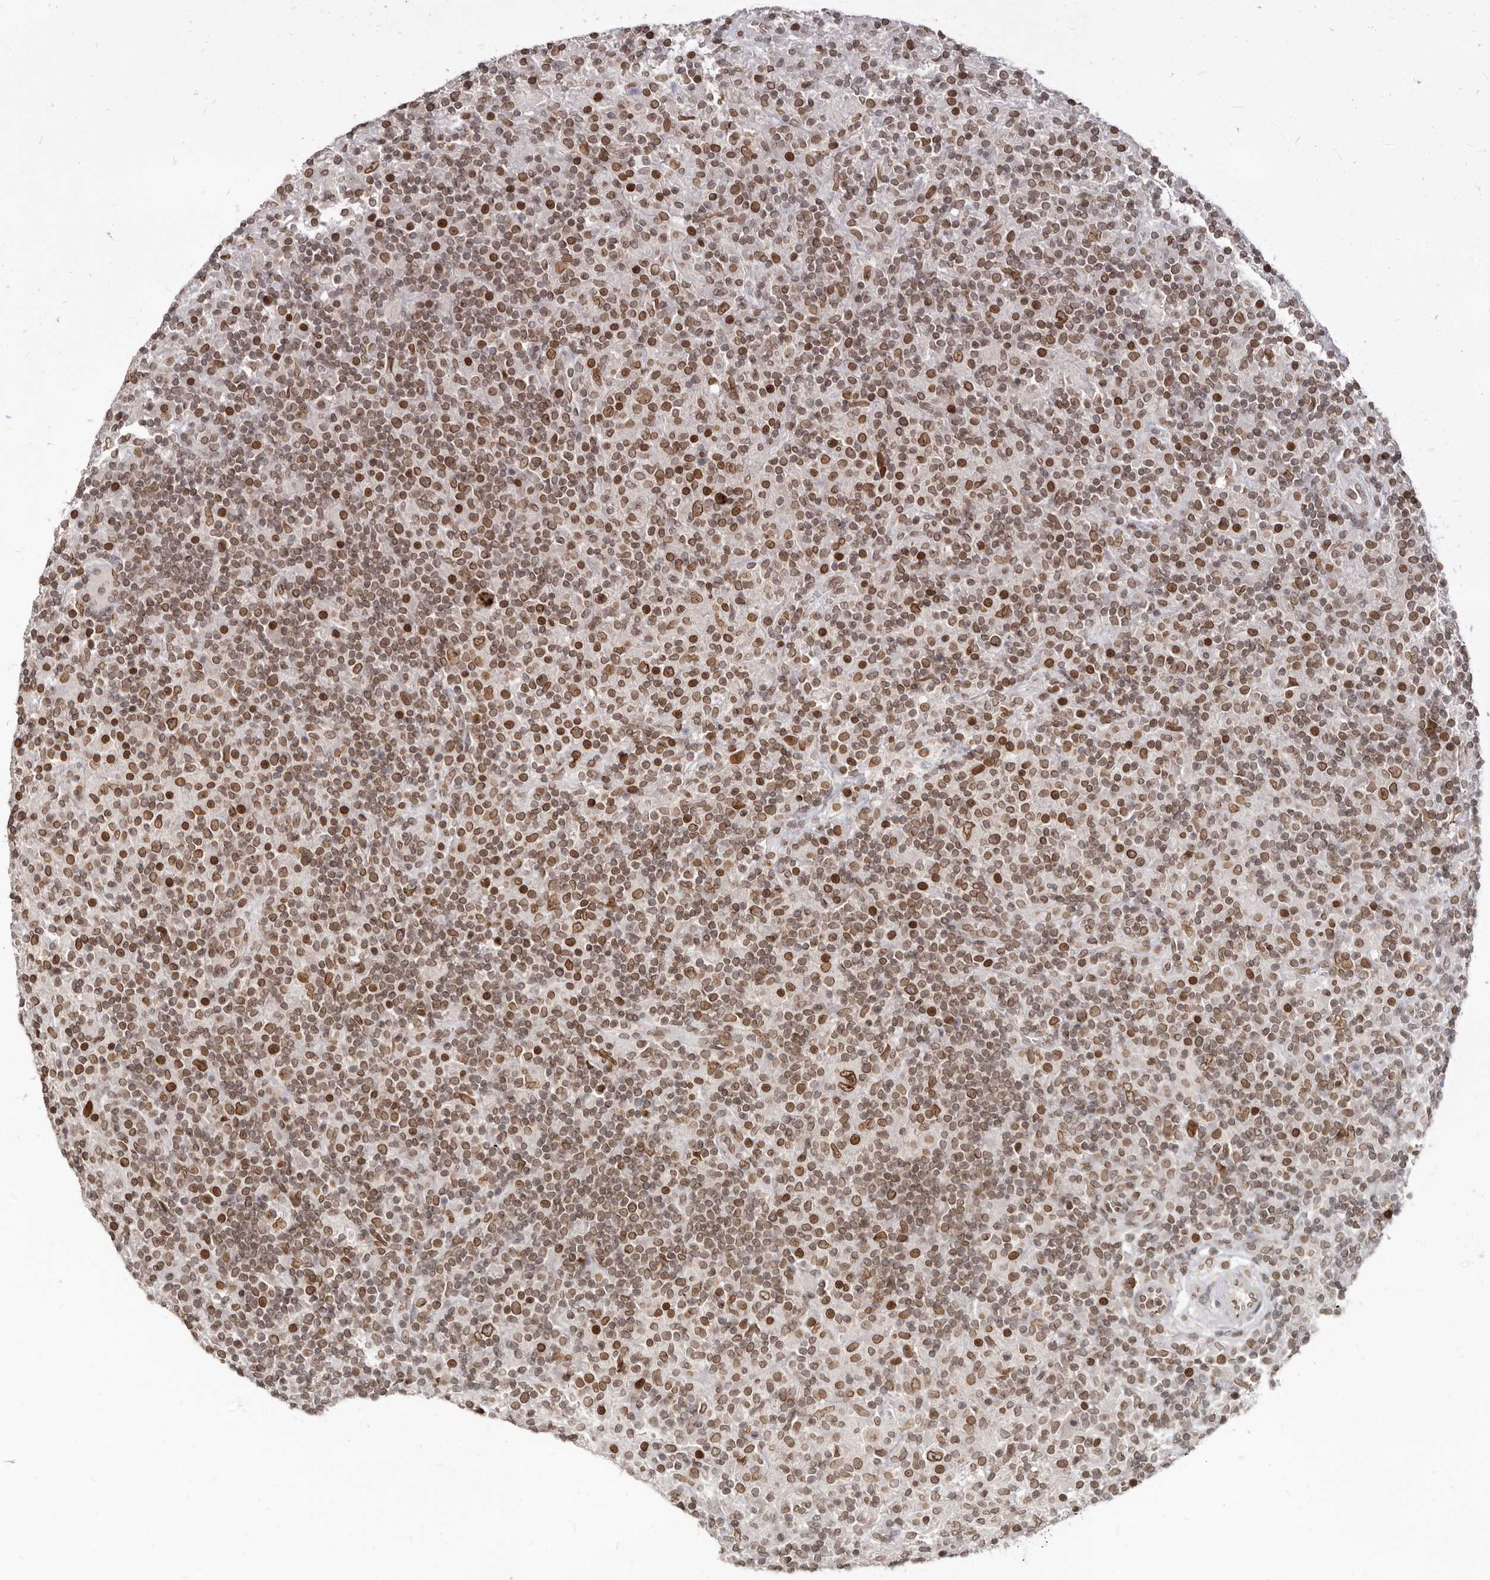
{"staining": {"intensity": "strong", "quantity": ">75%", "location": "cytoplasmic/membranous,nuclear"}, "tissue": "lymphoma", "cell_type": "Tumor cells", "image_type": "cancer", "snomed": [{"axis": "morphology", "description": "Hodgkin's disease, NOS"}, {"axis": "topography", "description": "Lymph node"}], "caption": "Hodgkin's disease stained for a protein (brown) reveals strong cytoplasmic/membranous and nuclear positive positivity in approximately >75% of tumor cells.", "gene": "NUP153", "patient": {"sex": "male", "age": 70}}